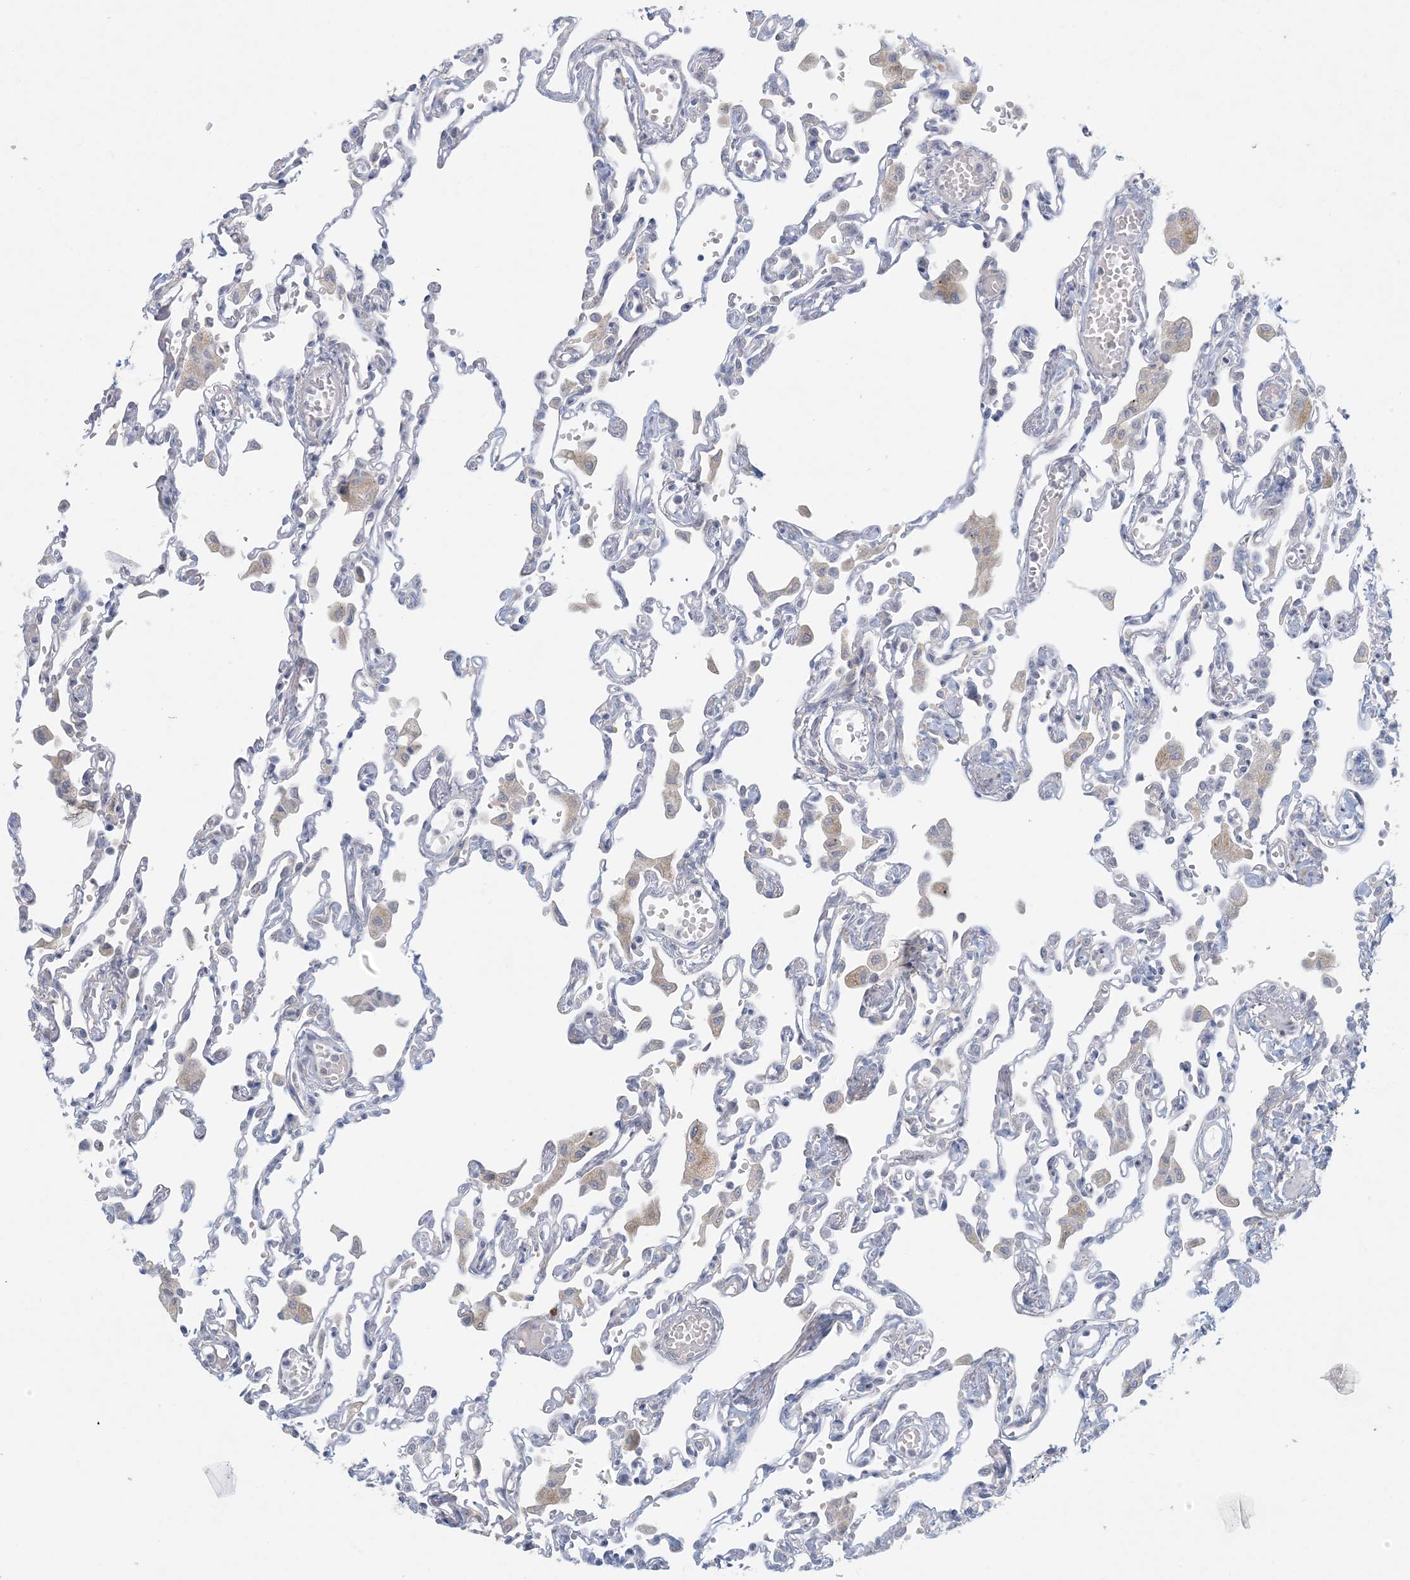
{"staining": {"intensity": "negative", "quantity": "none", "location": "none"}, "tissue": "lung", "cell_type": "Alveolar cells", "image_type": "normal", "snomed": [{"axis": "morphology", "description": "Normal tissue, NOS"}, {"axis": "topography", "description": "Bronchus"}, {"axis": "topography", "description": "Lung"}], "caption": "Lung stained for a protein using immunohistochemistry (IHC) reveals no expression alveolar cells.", "gene": "ZNF385D", "patient": {"sex": "female", "age": 49}}